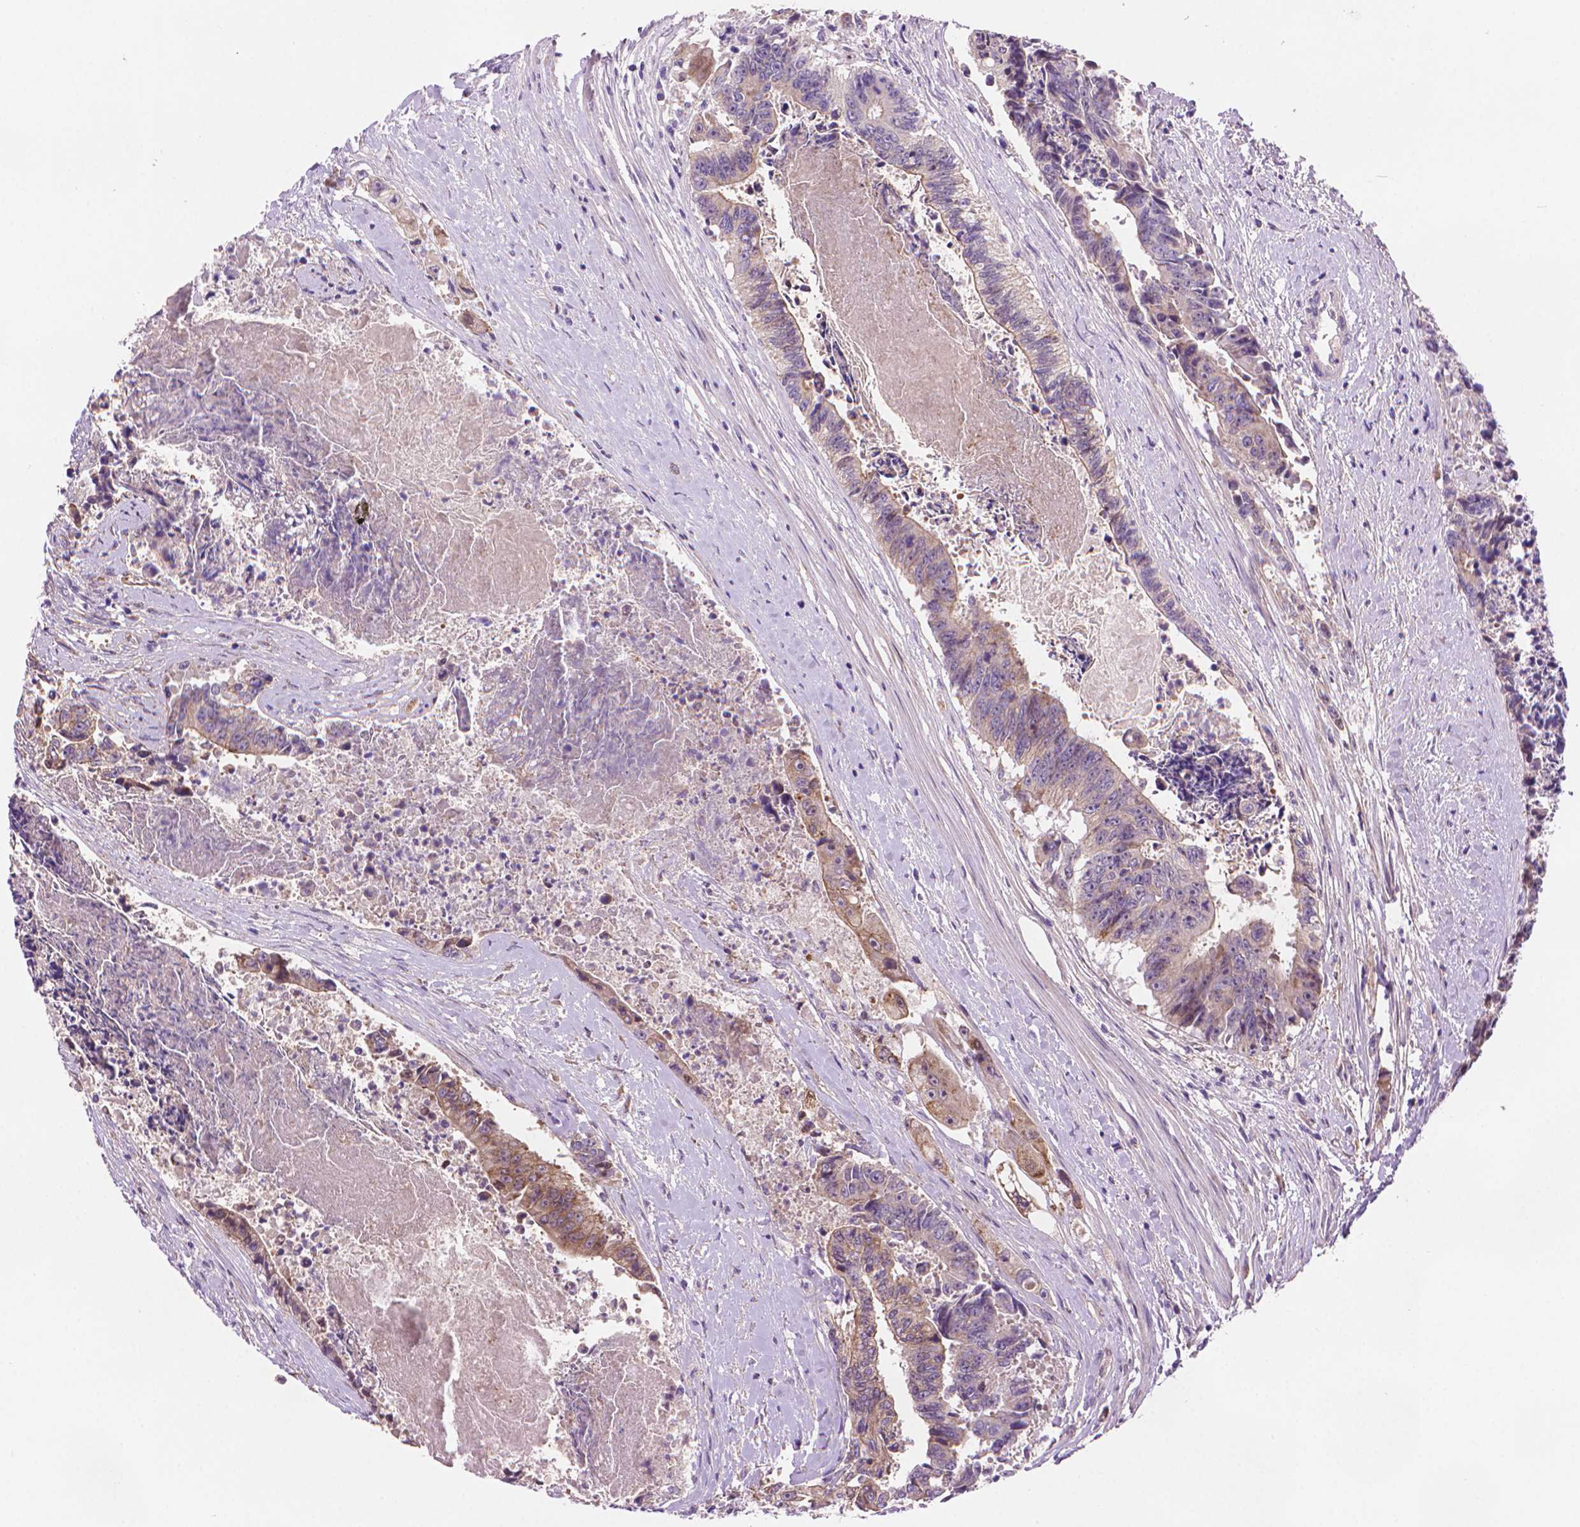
{"staining": {"intensity": "weak", "quantity": "25%-75%", "location": "cytoplasmic/membranous"}, "tissue": "colorectal cancer", "cell_type": "Tumor cells", "image_type": "cancer", "snomed": [{"axis": "morphology", "description": "Adenocarcinoma, NOS"}, {"axis": "topography", "description": "Rectum"}], "caption": "High-magnification brightfield microscopy of colorectal cancer stained with DAB (3,3'-diaminobenzidine) (brown) and counterstained with hematoxylin (blue). tumor cells exhibit weak cytoplasmic/membranous expression is seen in approximately25%-75% of cells.", "gene": "AMMECR1", "patient": {"sex": "male", "age": 54}}